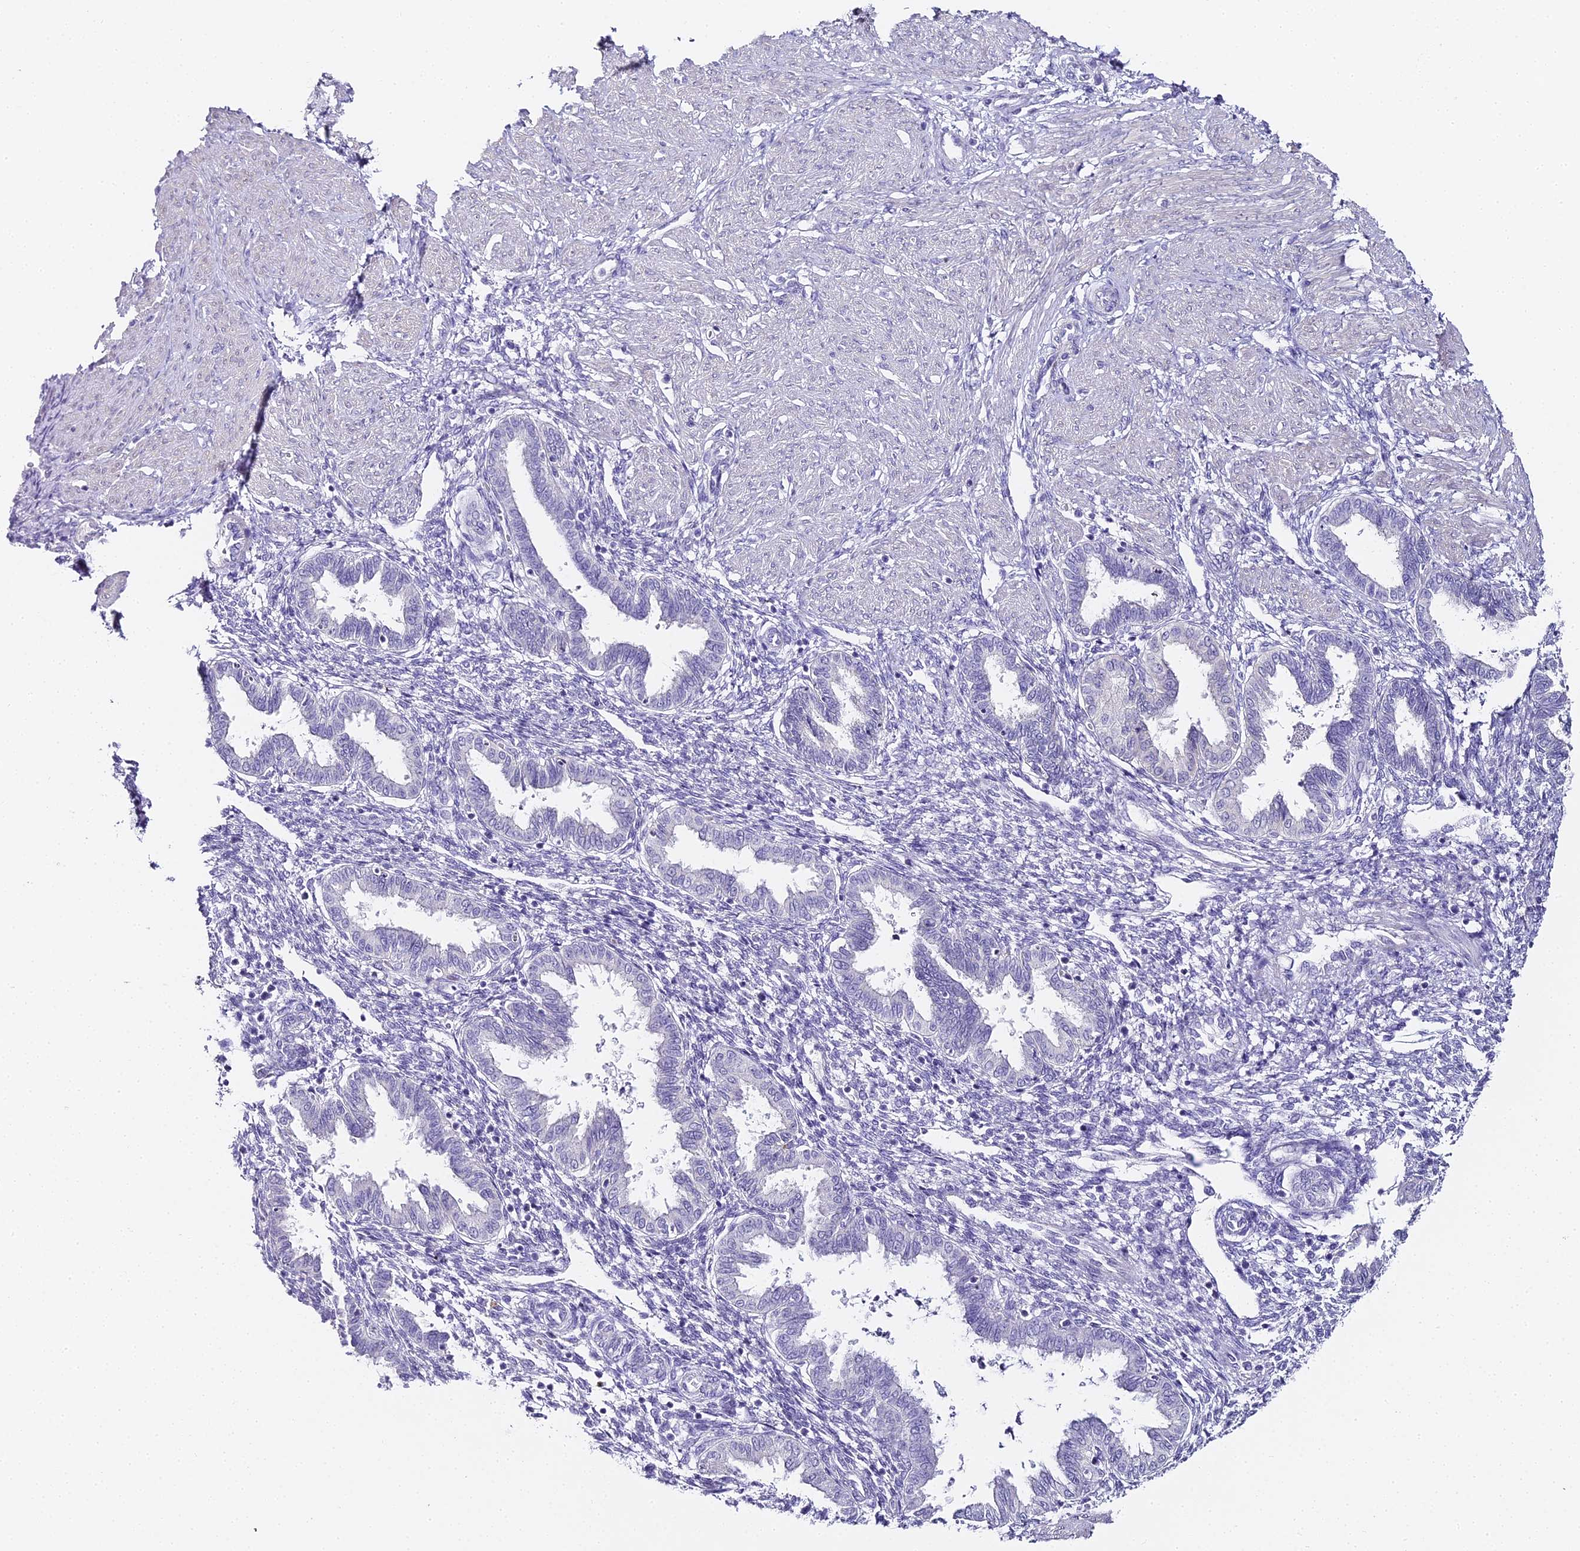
{"staining": {"intensity": "negative", "quantity": "none", "location": "none"}, "tissue": "endometrium", "cell_type": "Cells in endometrial stroma", "image_type": "normal", "snomed": [{"axis": "morphology", "description": "Normal tissue, NOS"}, {"axis": "topography", "description": "Endometrium"}], "caption": "This is a image of immunohistochemistry staining of unremarkable endometrium, which shows no positivity in cells in endometrial stroma. (IHC, brightfield microscopy, high magnification).", "gene": "ABHD14A", "patient": {"sex": "female", "age": 33}}